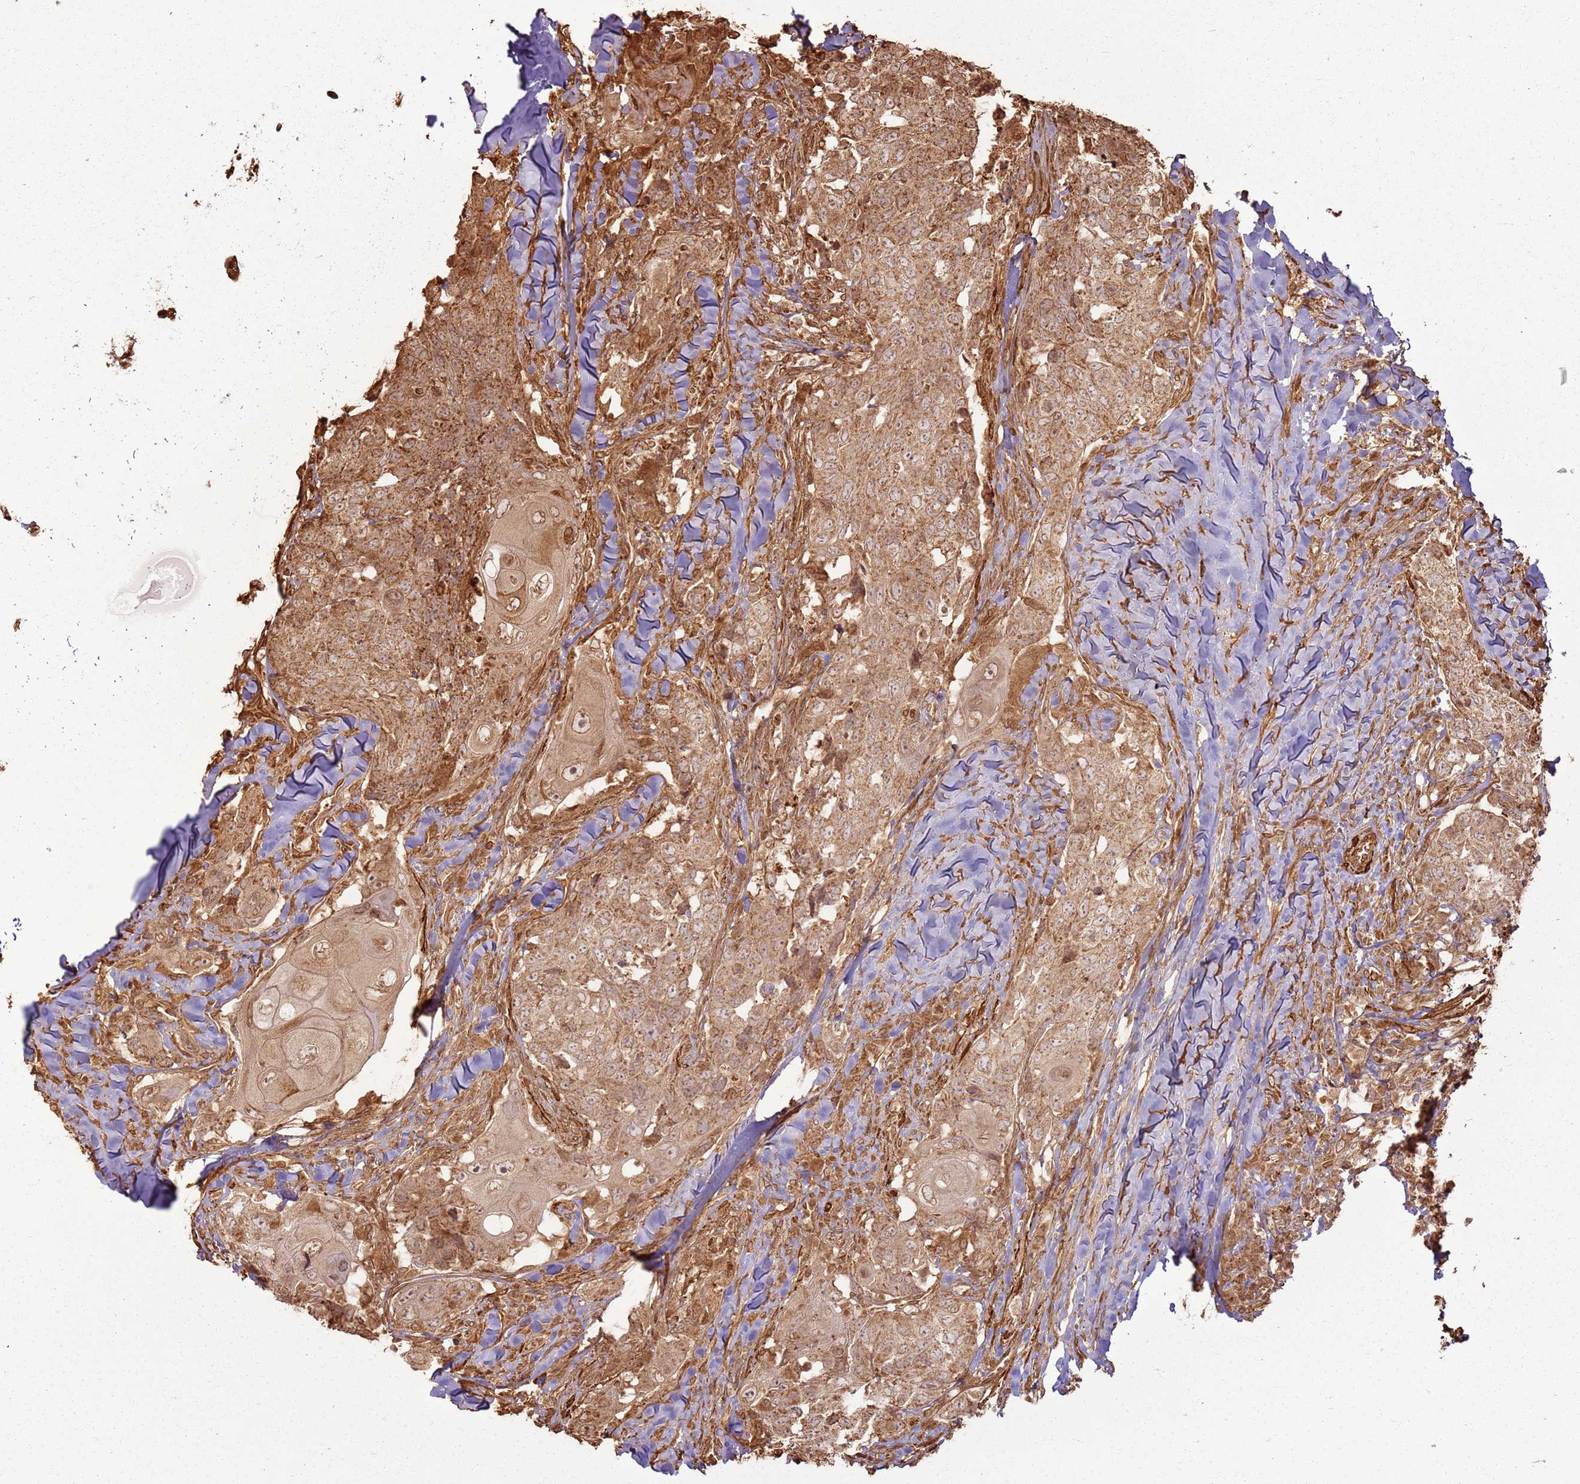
{"staining": {"intensity": "moderate", "quantity": ">75%", "location": "cytoplasmic/membranous"}, "tissue": "head and neck cancer", "cell_type": "Tumor cells", "image_type": "cancer", "snomed": [{"axis": "morphology", "description": "Normal tissue, NOS"}, {"axis": "morphology", "description": "Squamous cell carcinoma, NOS"}, {"axis": "topography", "description": "Skeletal muscle"}, {"axis": "topography", "description": "Vascular tissue"}, {"axis": "topography", "description": "Peripheral nerve tissue"}, {"axis": "topography", "description": "Head-Neck"}], "caption": "Human head and neck squamous cell carcinoma stained with a brown dye displays moderate cytoplasmic/membranous positive positivity in approximately >75% of tumor cells.", "gene": "DDX59", "patient": {"sex": "male", "age": 66}}